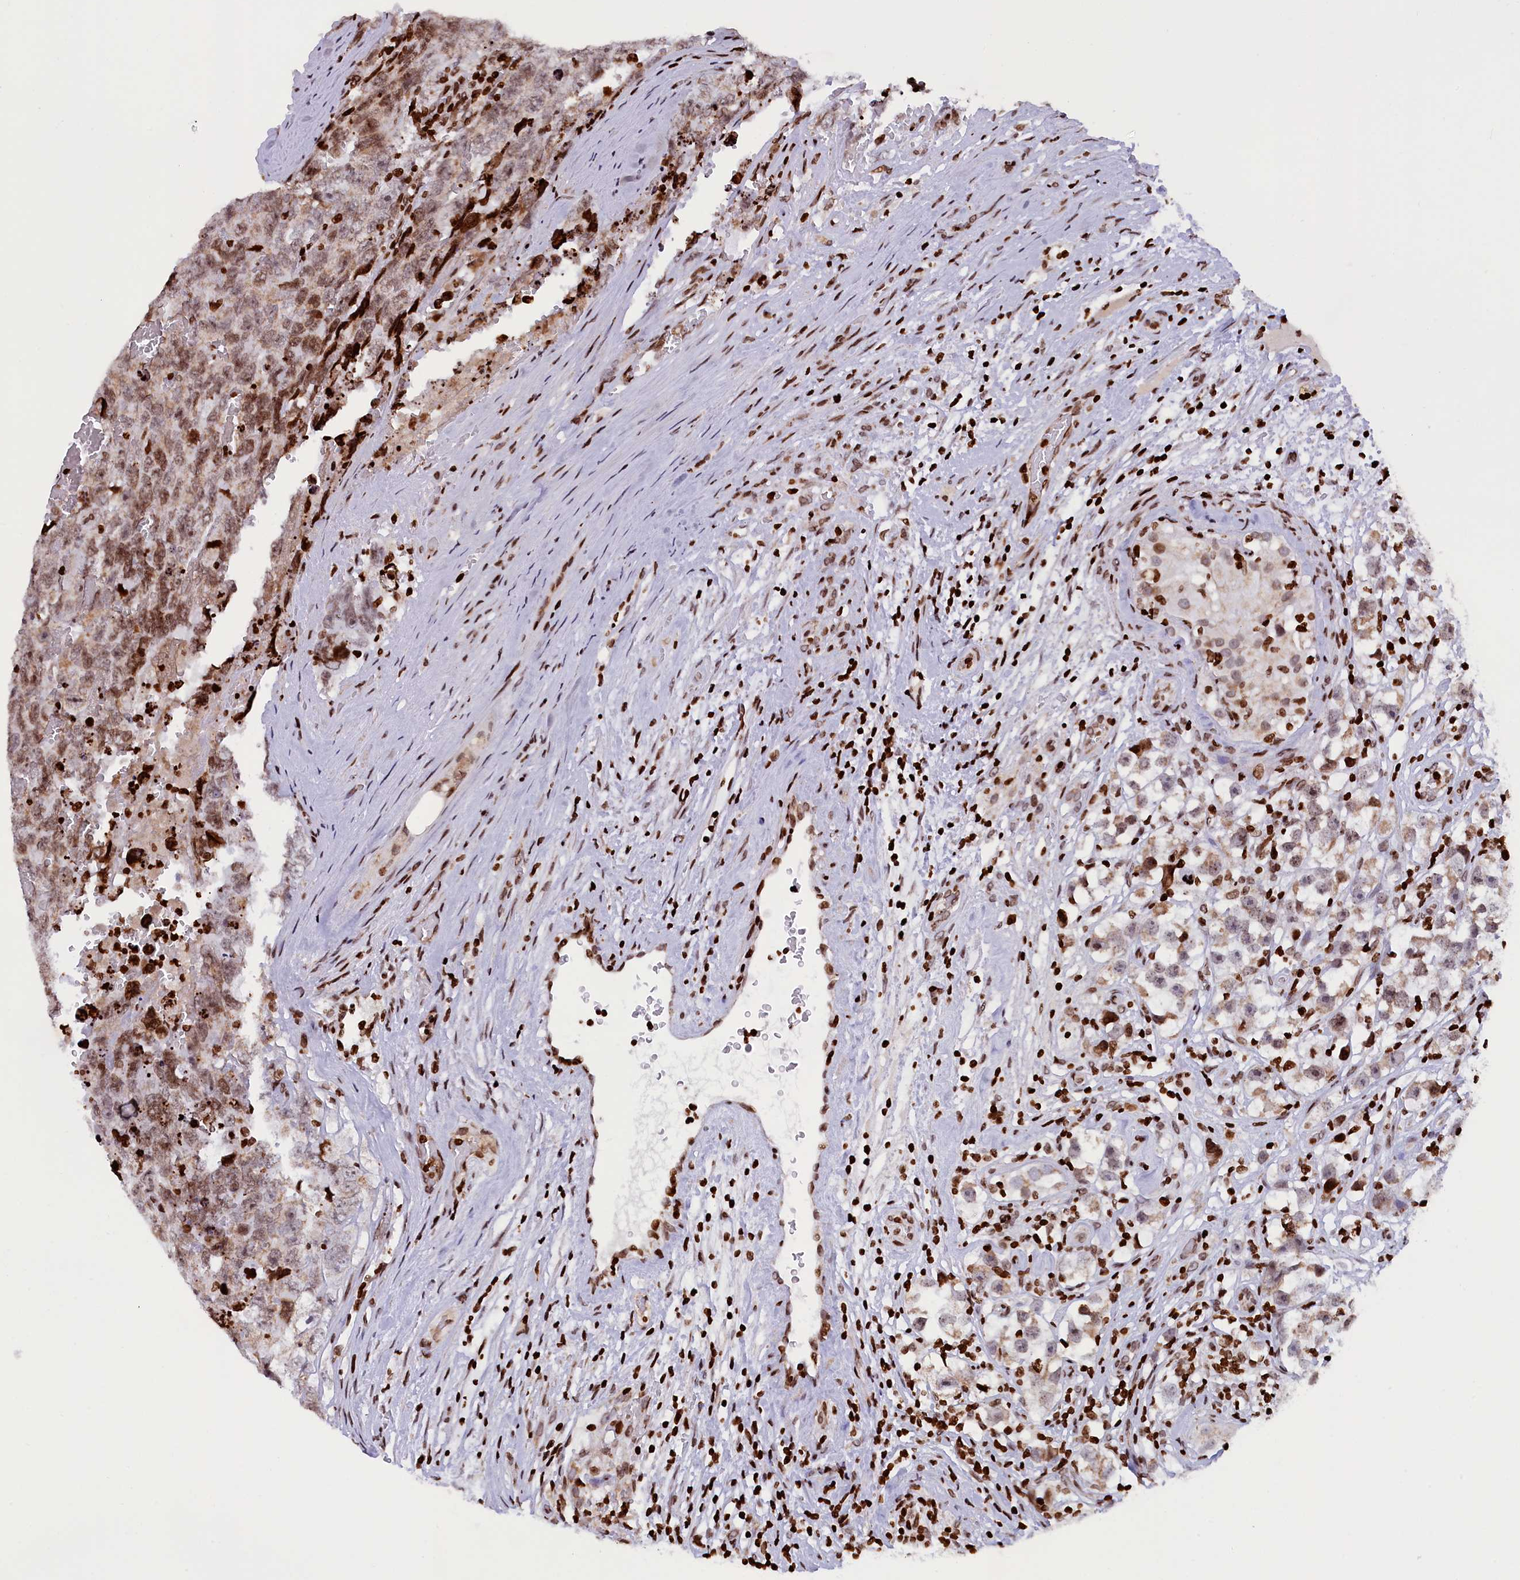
{"staining": {"intensity": "weak", "quantity": ">75%", "location": "cytoplasmic/membranous,nuclear"}, "tissue": "testis cancer", "cell_type": "Tumor cells", "image_type": "cancer", "snomed": [{"axis": "morphology", "description": "Carcinoma, Embryonal, NOS"}, {"axis": "topography", "description": "Testis"}], "caption": "Human testis cancer stained with a brown dye exhibits weak cytoplasmic/membranous and nuclear positive staining in approximately >75% of tumor cells.", "gene": "TIMM29", "patient": {"sex": "male", "age": 45}}